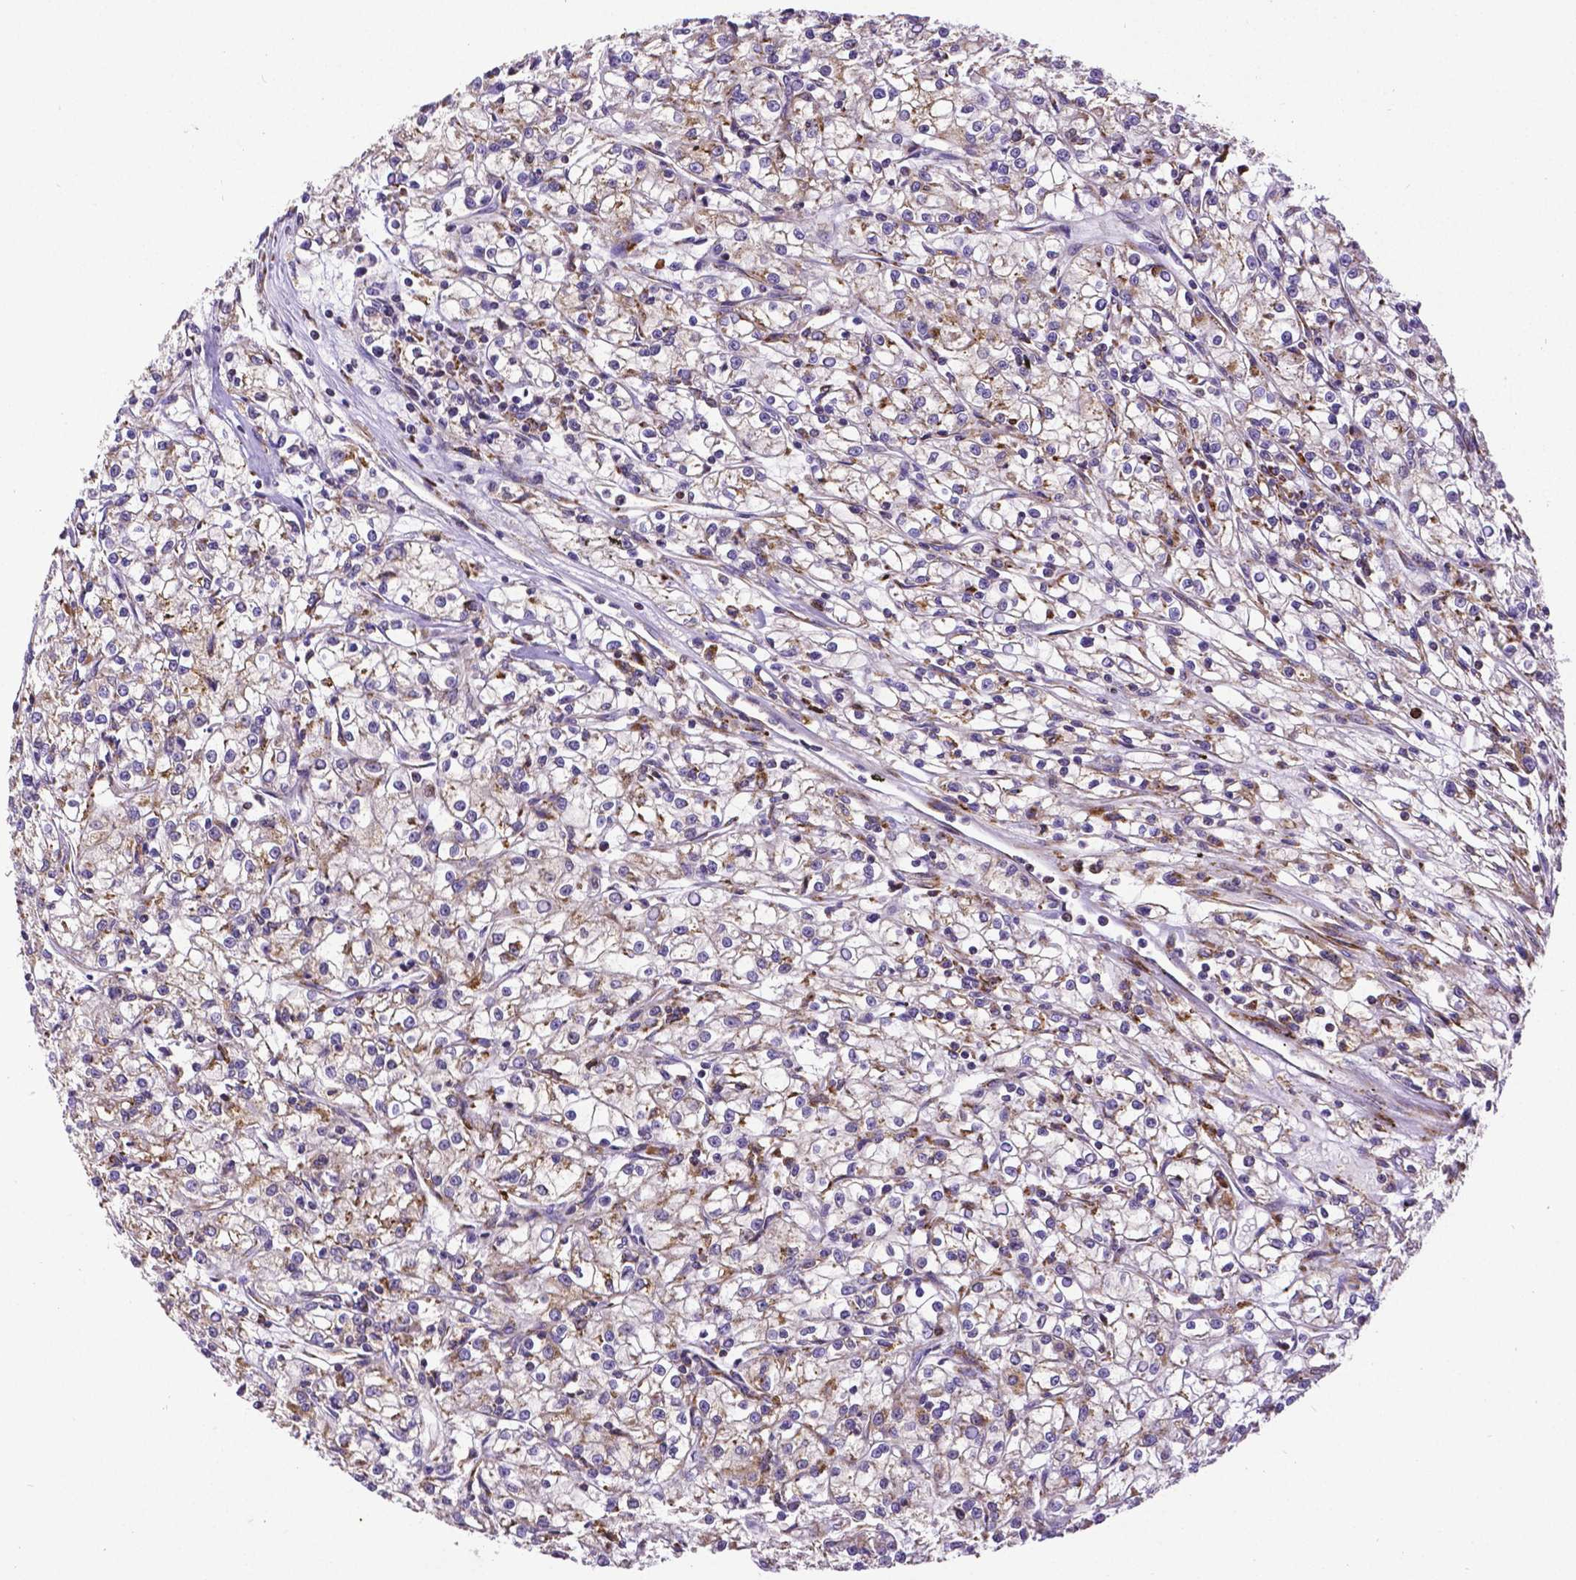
{"staining": {"intensity": "weak", "quantity": "<25%", "location": "cytoplasmic/membranous"}, "tissue": "renal cancer", "cell_type": "Tumor cells", "image_type": "cancer", "snomed": [{"axis": "morphology", "description": "Adenocarcinoma, NOS"}, {"axis": "topography", "description": "Kidney"}], "caption": "High magnification brightfield microscopy of adenocarcinoma (renal) stained with DAB (3,3'-diaminobenzidine) (brown) and counterstained with hematoxylin (blue): tumor cells show no significant staining.", "gene": "MTDH", "patient": {"sex": "female", "age": 59}}